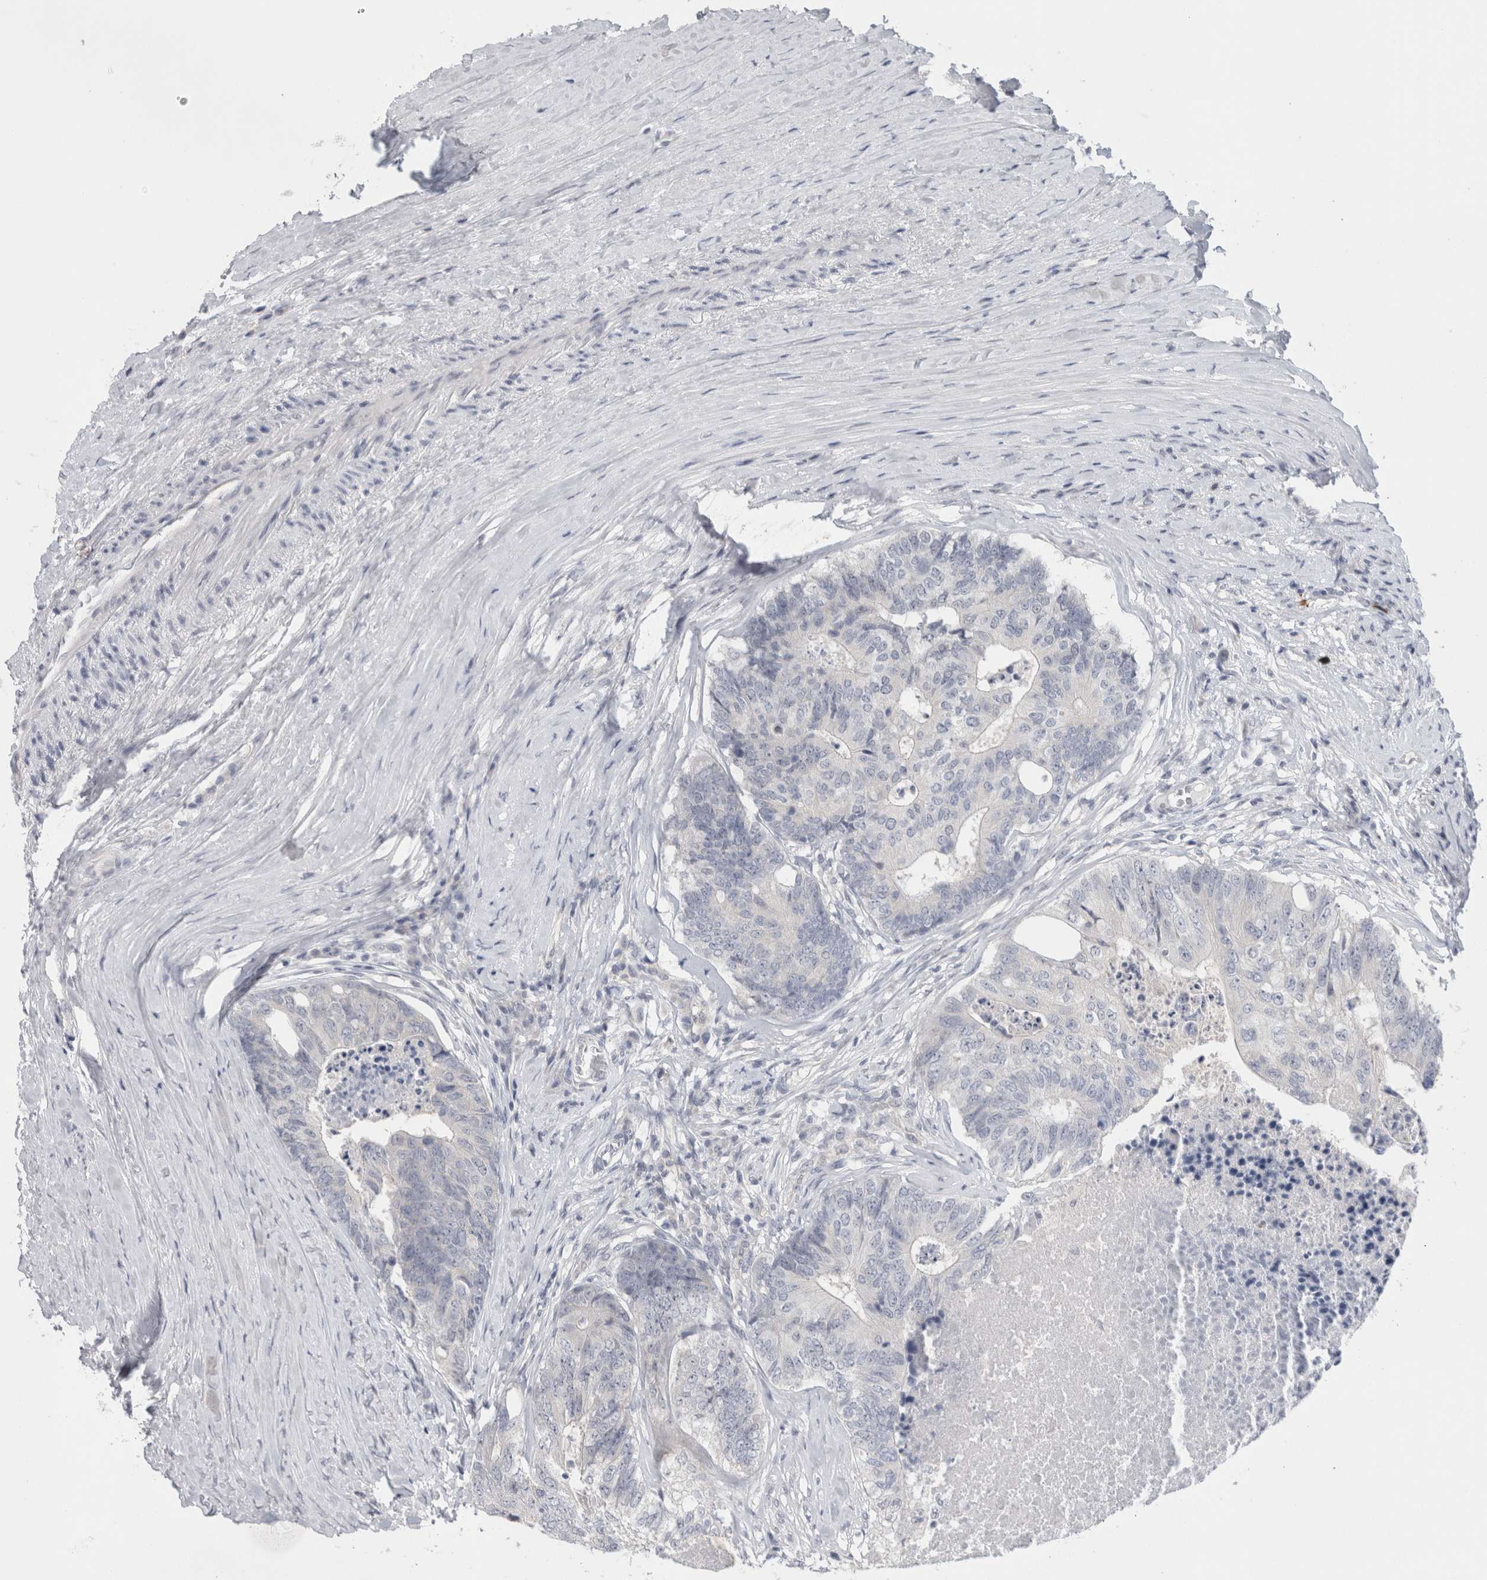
{"staining": {"intensity": "negative", "quantity": "none", "location": "none"}, "tissue": "colorectal cancer", "cell_type": "Tumor cells", "image_type": "cancer", "snomed": [{"axis": "morphology", "description": "Adenocarcinoma, NOS"}, {"axis": "topography", "description": "Colon"}], "caption": "Immunohistochemical staining of human colorectal cancer demonstrates no significant positivity in tumor cells.", "gene": "TONSL", "patient": {"sex": "female", "age": 67}}